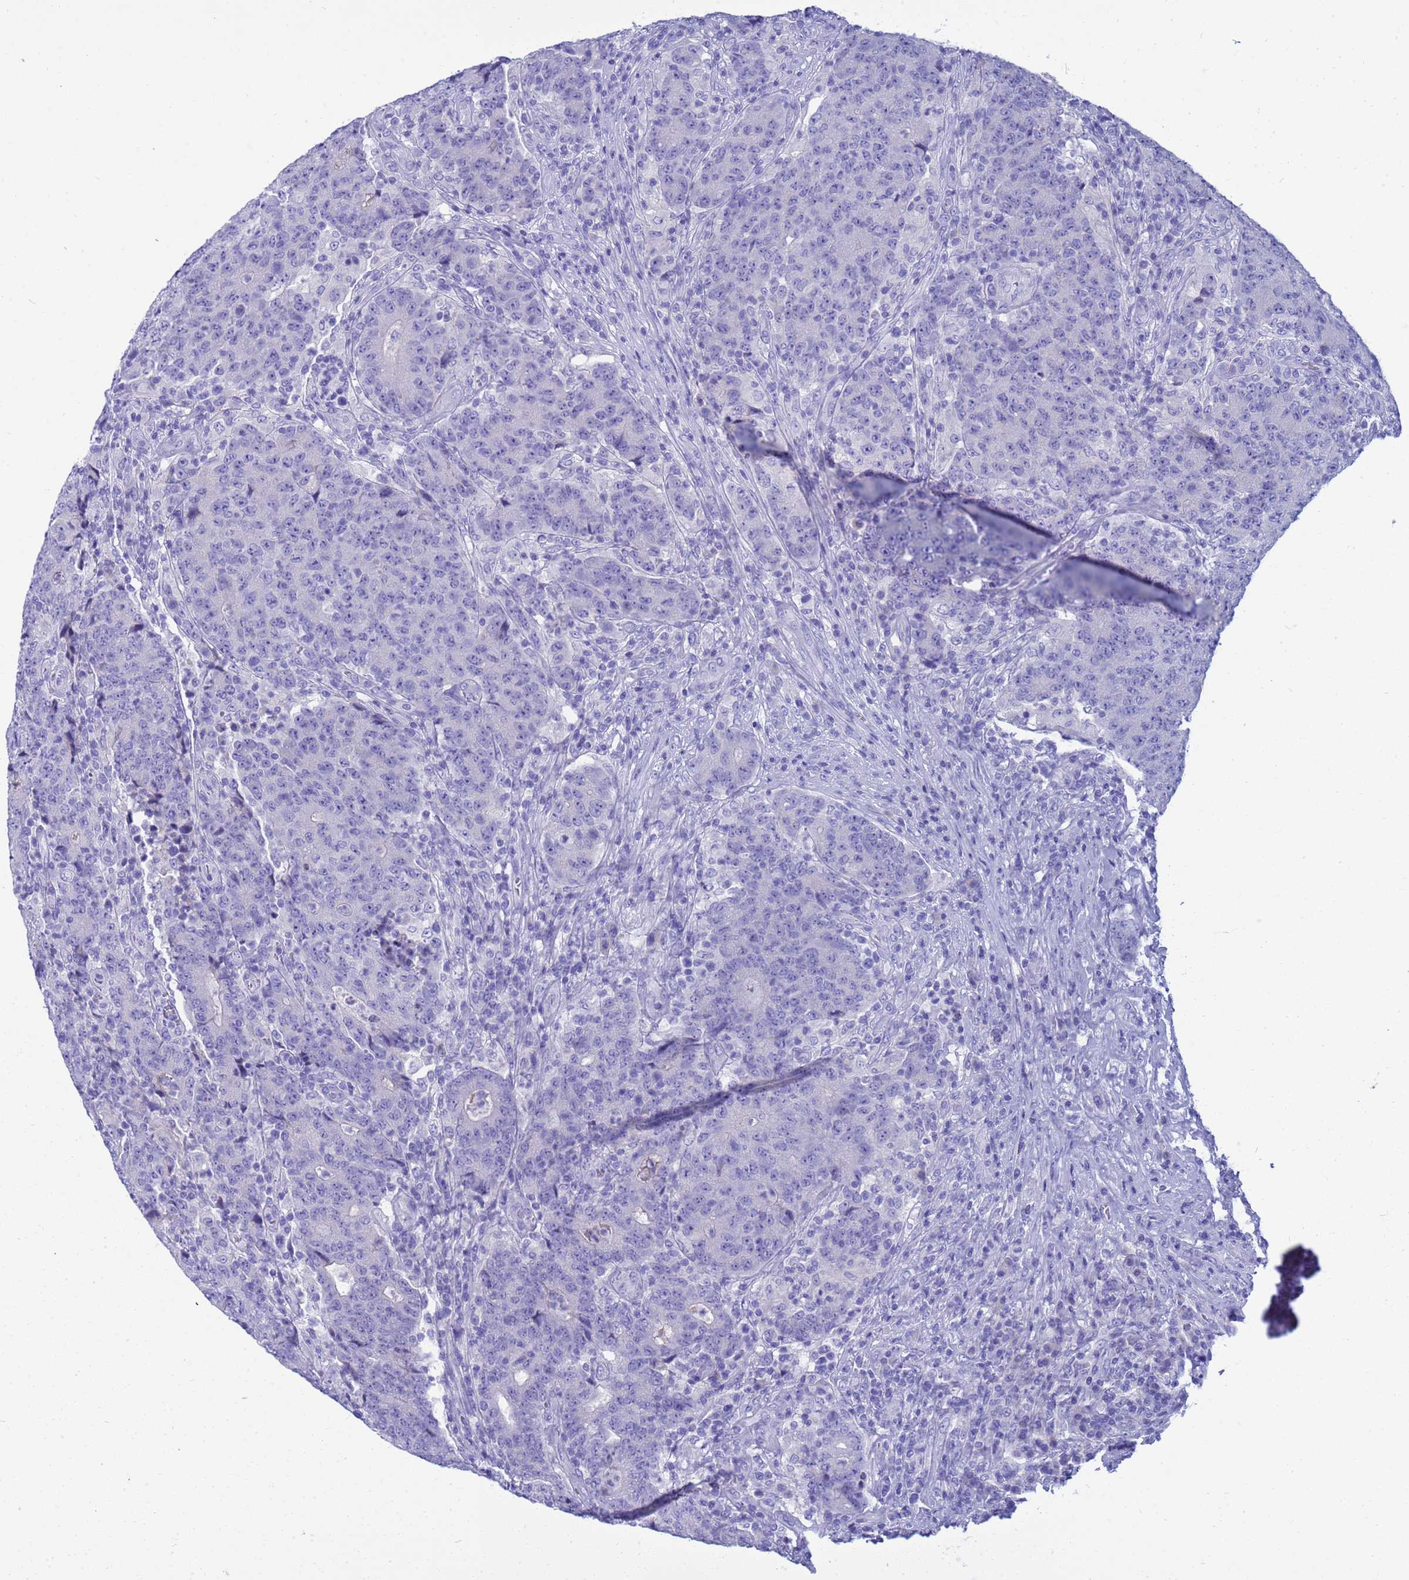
{"staining": {"intensity": "negative", "quantity": "none", "location": "none"}, "tissue": "colorectal cancer", "cell_type": "Tumor cells", "image_type": "cancer", "snomed": [{"axis": "morphology", "description": "Adenocarcinoma, NOS"}, {"axis": "topography", "description": "Colon"}], "caption": "Immunohistochemistry (IHC) image of human colorectal adenocarcinoma stained for a protein (brown), which demonstrates no expression in tumor cells.", "gene": "SYCN", "patient": {"sex": "female", "age": 75}}